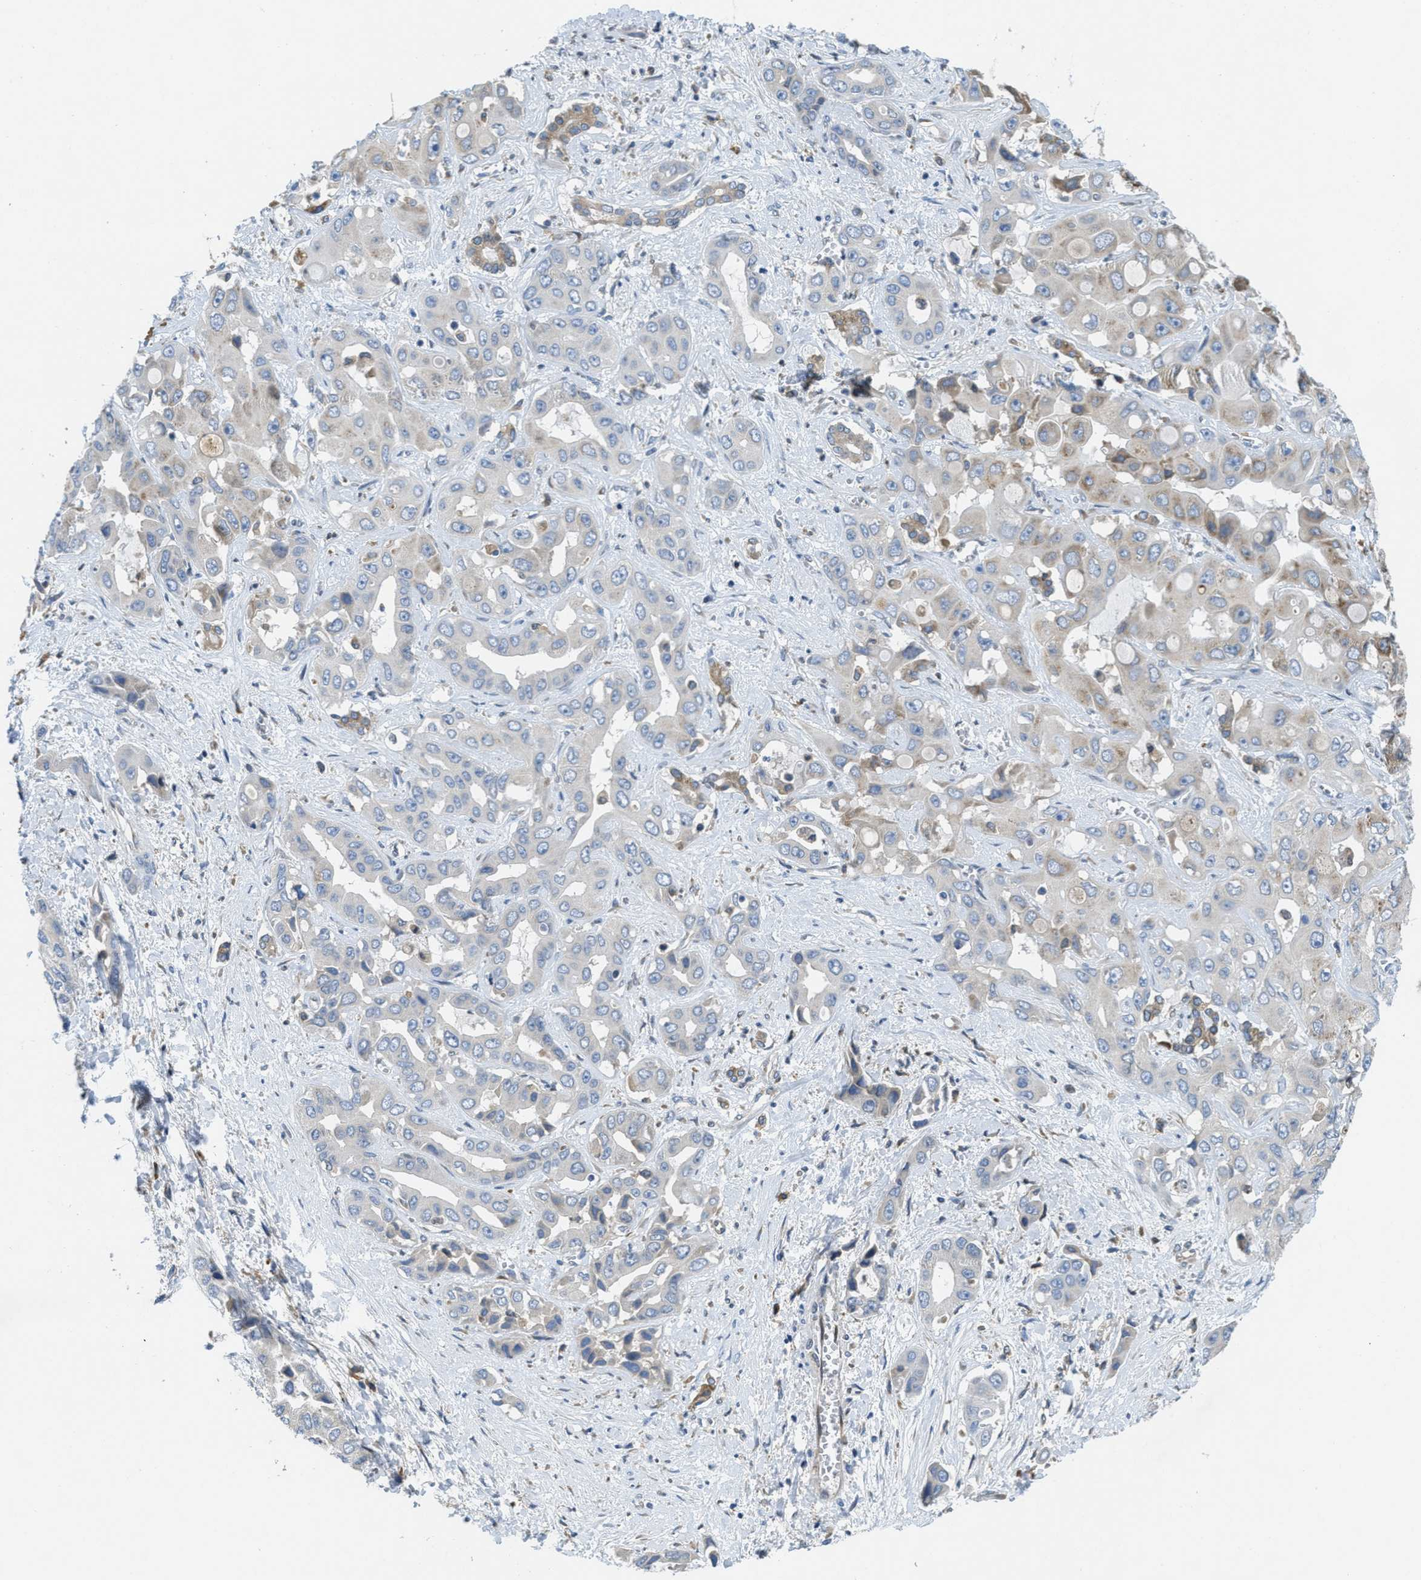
{"staining": {"intensity": "weak", "quantity": "<25%", "location": "cytoplasmic/membranous"}, "tissue": "liver cancer", "cell_type": "Tumor cells", "image_type": "cancer", "snomed": [{"axis": "morphology", "description": "Cholangiocarcinoma"}, {"axis": "topography", "description": "Liver"}], "caption": "Micrograph shows no significant protein staining in tumor cells of cholangiocarcinoma (liver). Brightfield microscopy of immunohistochemistry (IHC) stained with DAB (3,3'-diaminobenzidine) (brown) and hematoxylin (blue), captured at high magnification.", "gene": "MPDU1", "patient": {"sex": "female", "age": 52}}